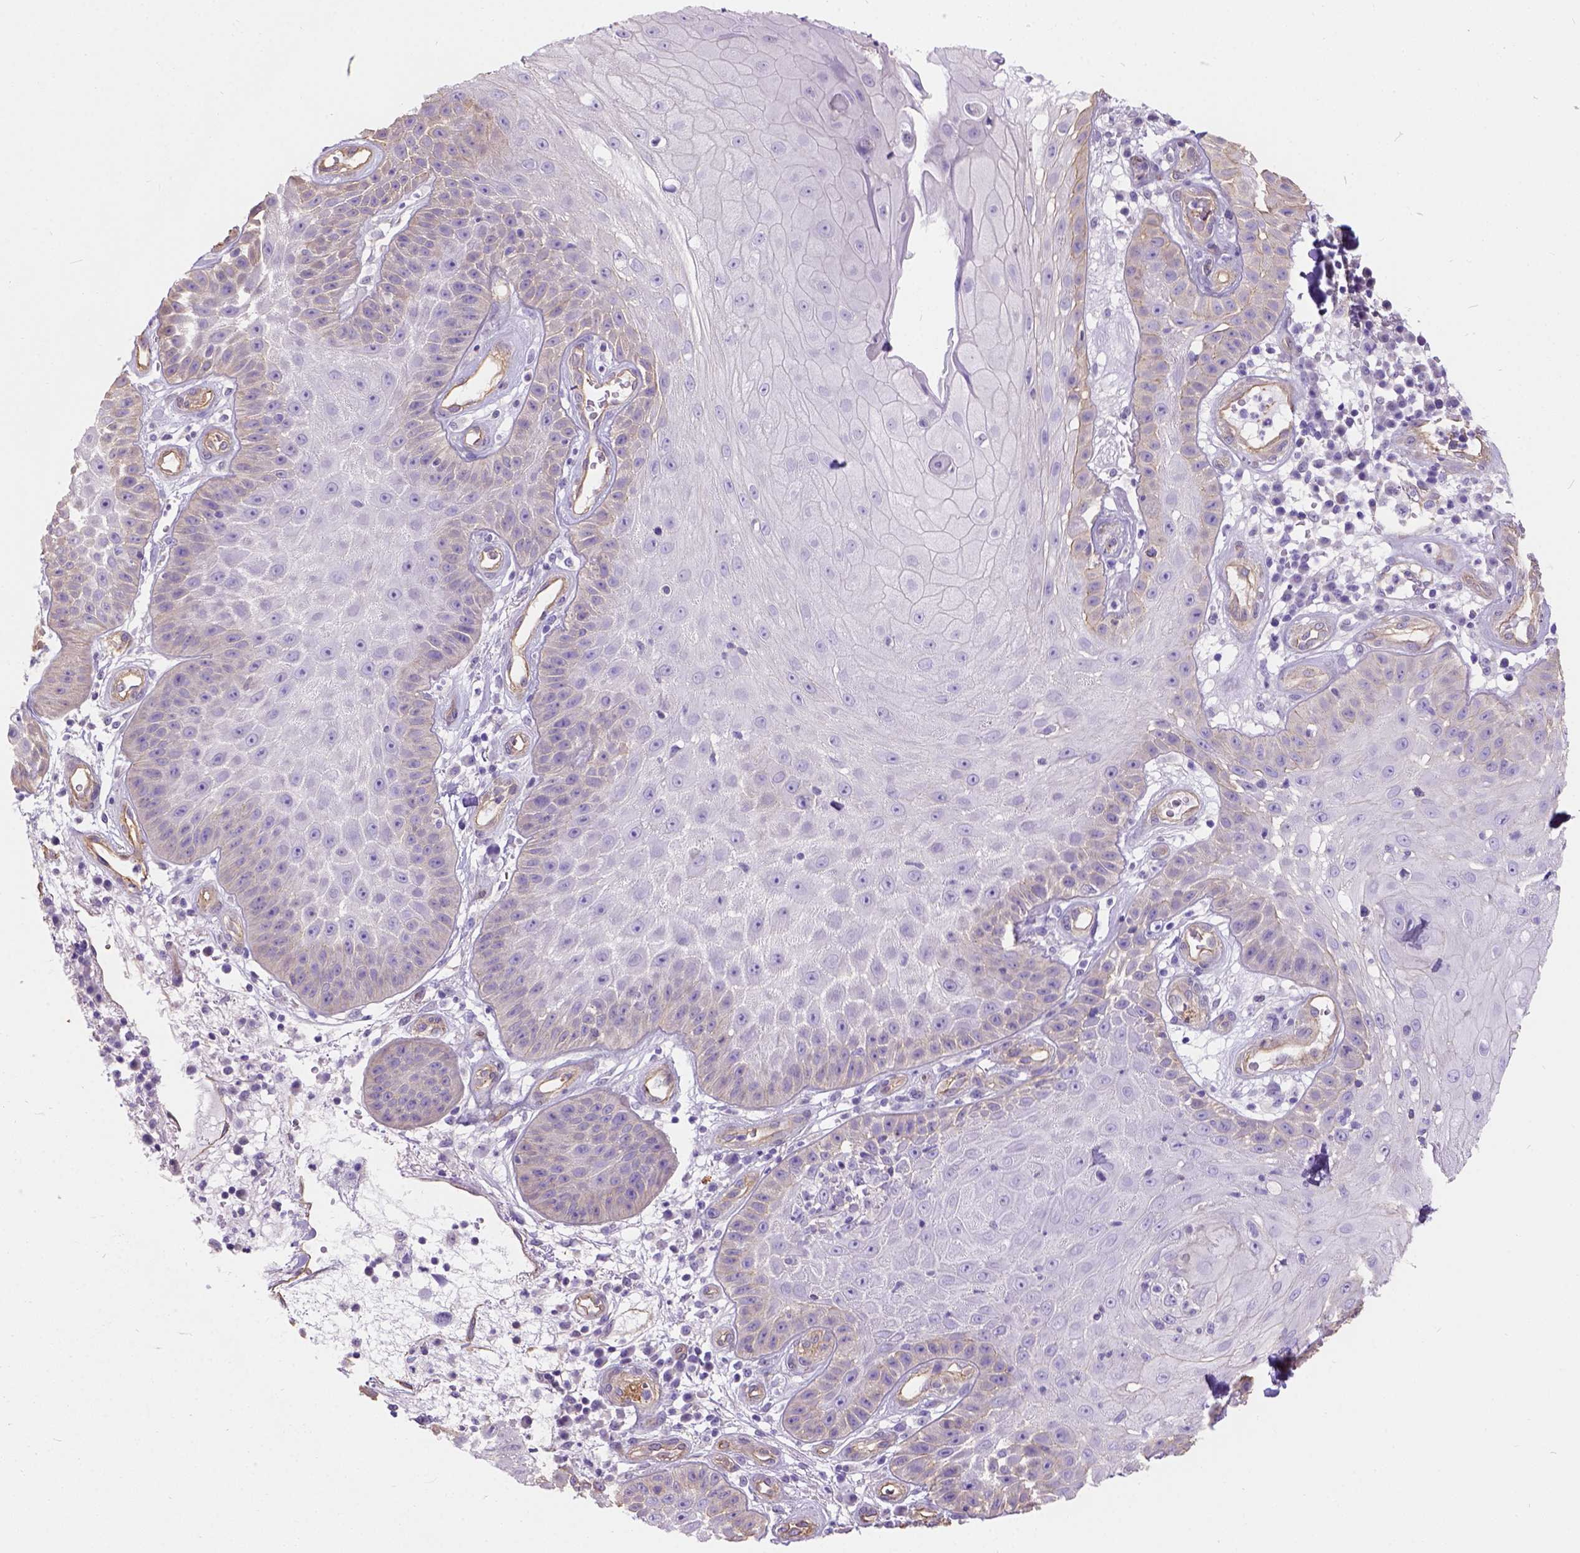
{"staining": {"intensity": "negative", "quantity": "none", "location": "none"}, "tissue": "skin cancer", "cell_type": "Tumor cells", "image_type": "cancer", "snomed": [{"axis": "morphology", "description": "Squamous cell carcinoma, NOS"}, {"axis": "topography", "description": "Skin"}], "caption": "This is an immunohistochemistry (IHC) image of skin squamous cell carcinoma. There is no staining in tumor cells.", "gene": "PHF7", "patient": {"sex": "male", "age": 70}}